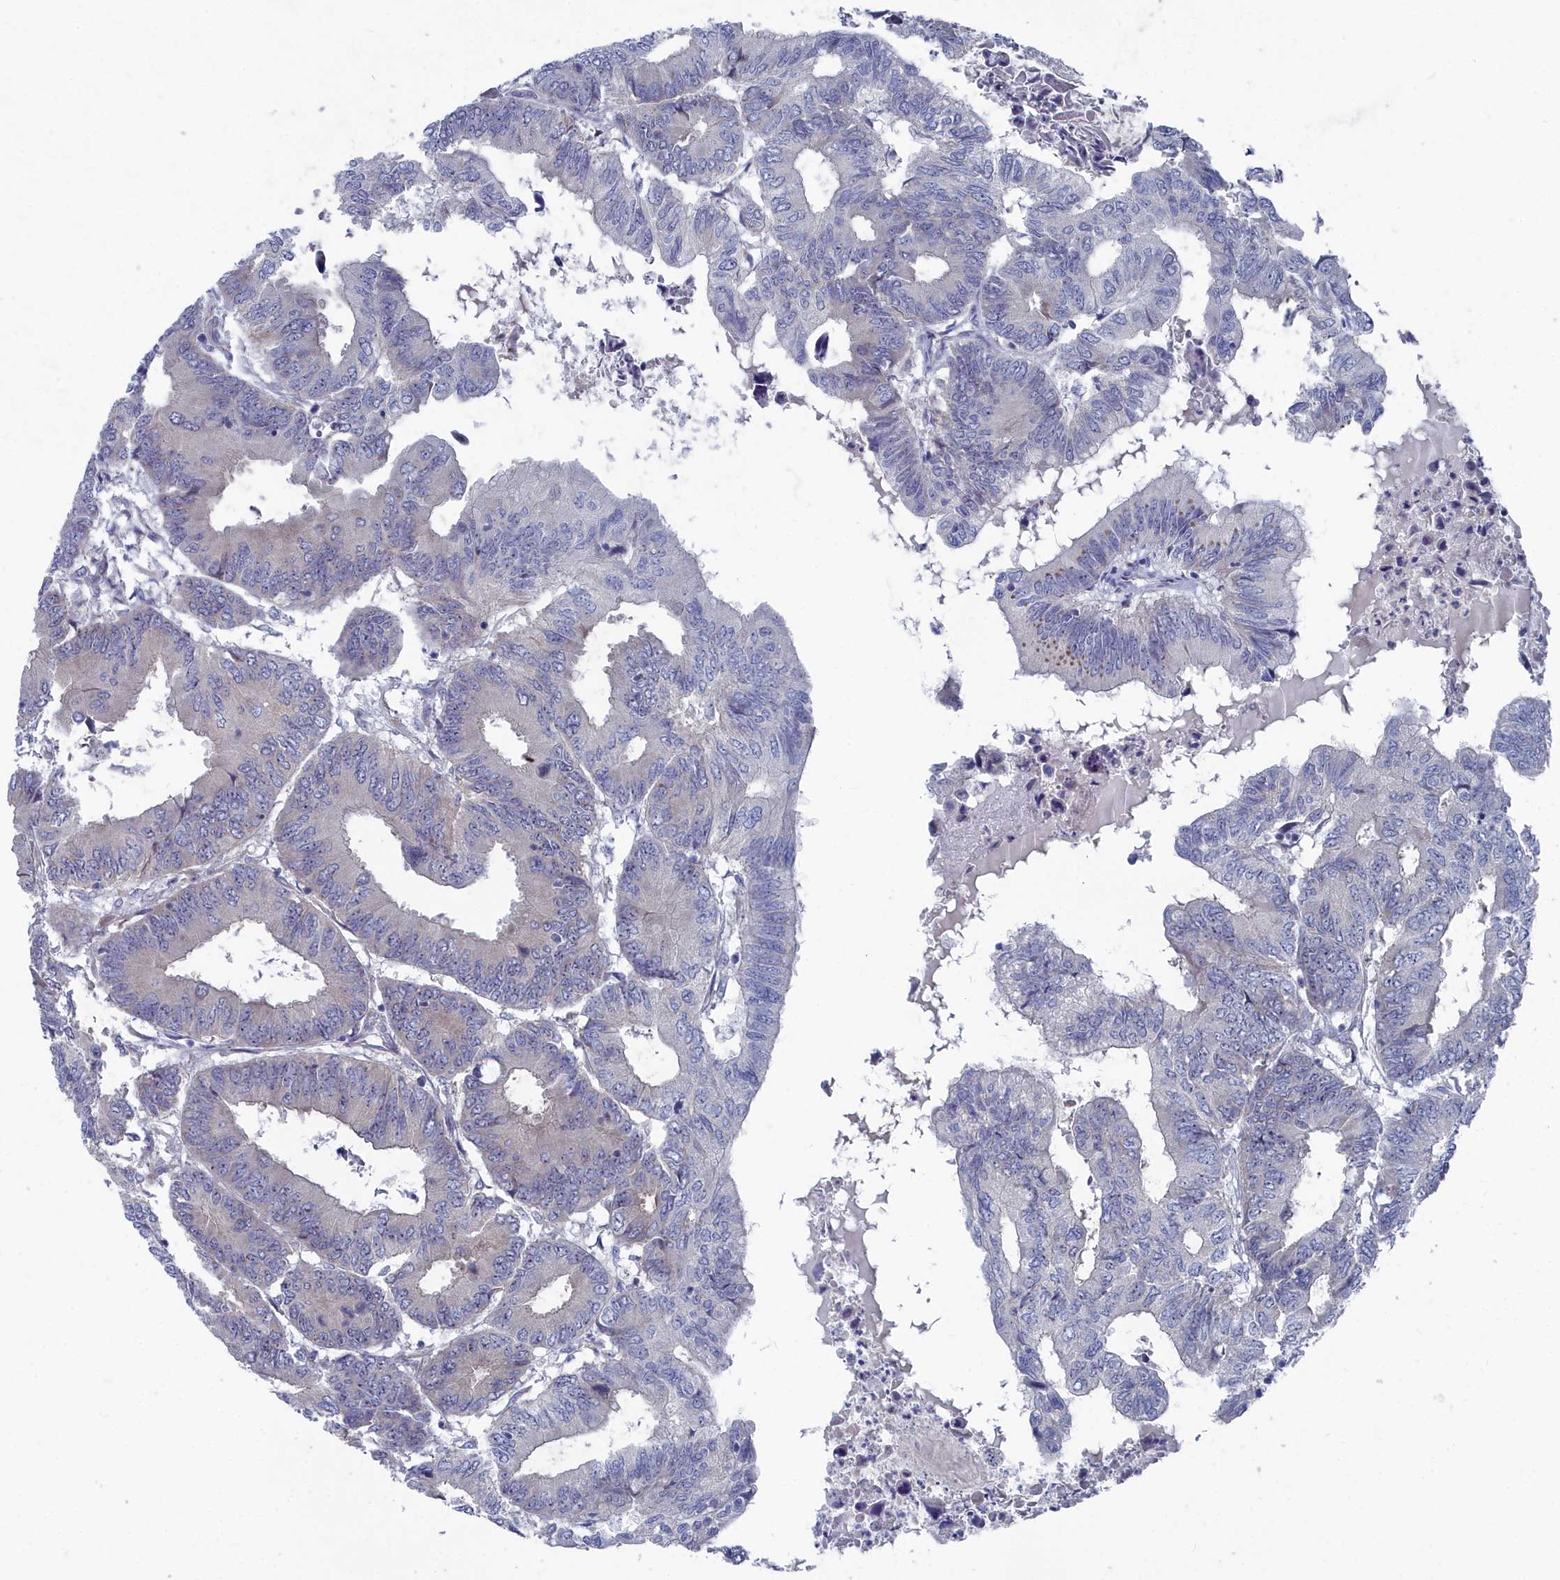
{"staining": {"intensity": "negative", "quantity": "none", "location": "none"}, "tissue": "colorectal cancer", "cell_type": "Tumor cells", "image_type": "cancer", "snomed": [{"axis": "morphology", "description": "Adenocarcinoma, NOS"}, {"axis": "topography", "description": "Colon"}], "caption": "Immunohistochemical staining of human colorectal cancer shows no significant staining in tumor cells.", "gene": "CCDC149", "patient": {"sex": "male", "age": 85}}